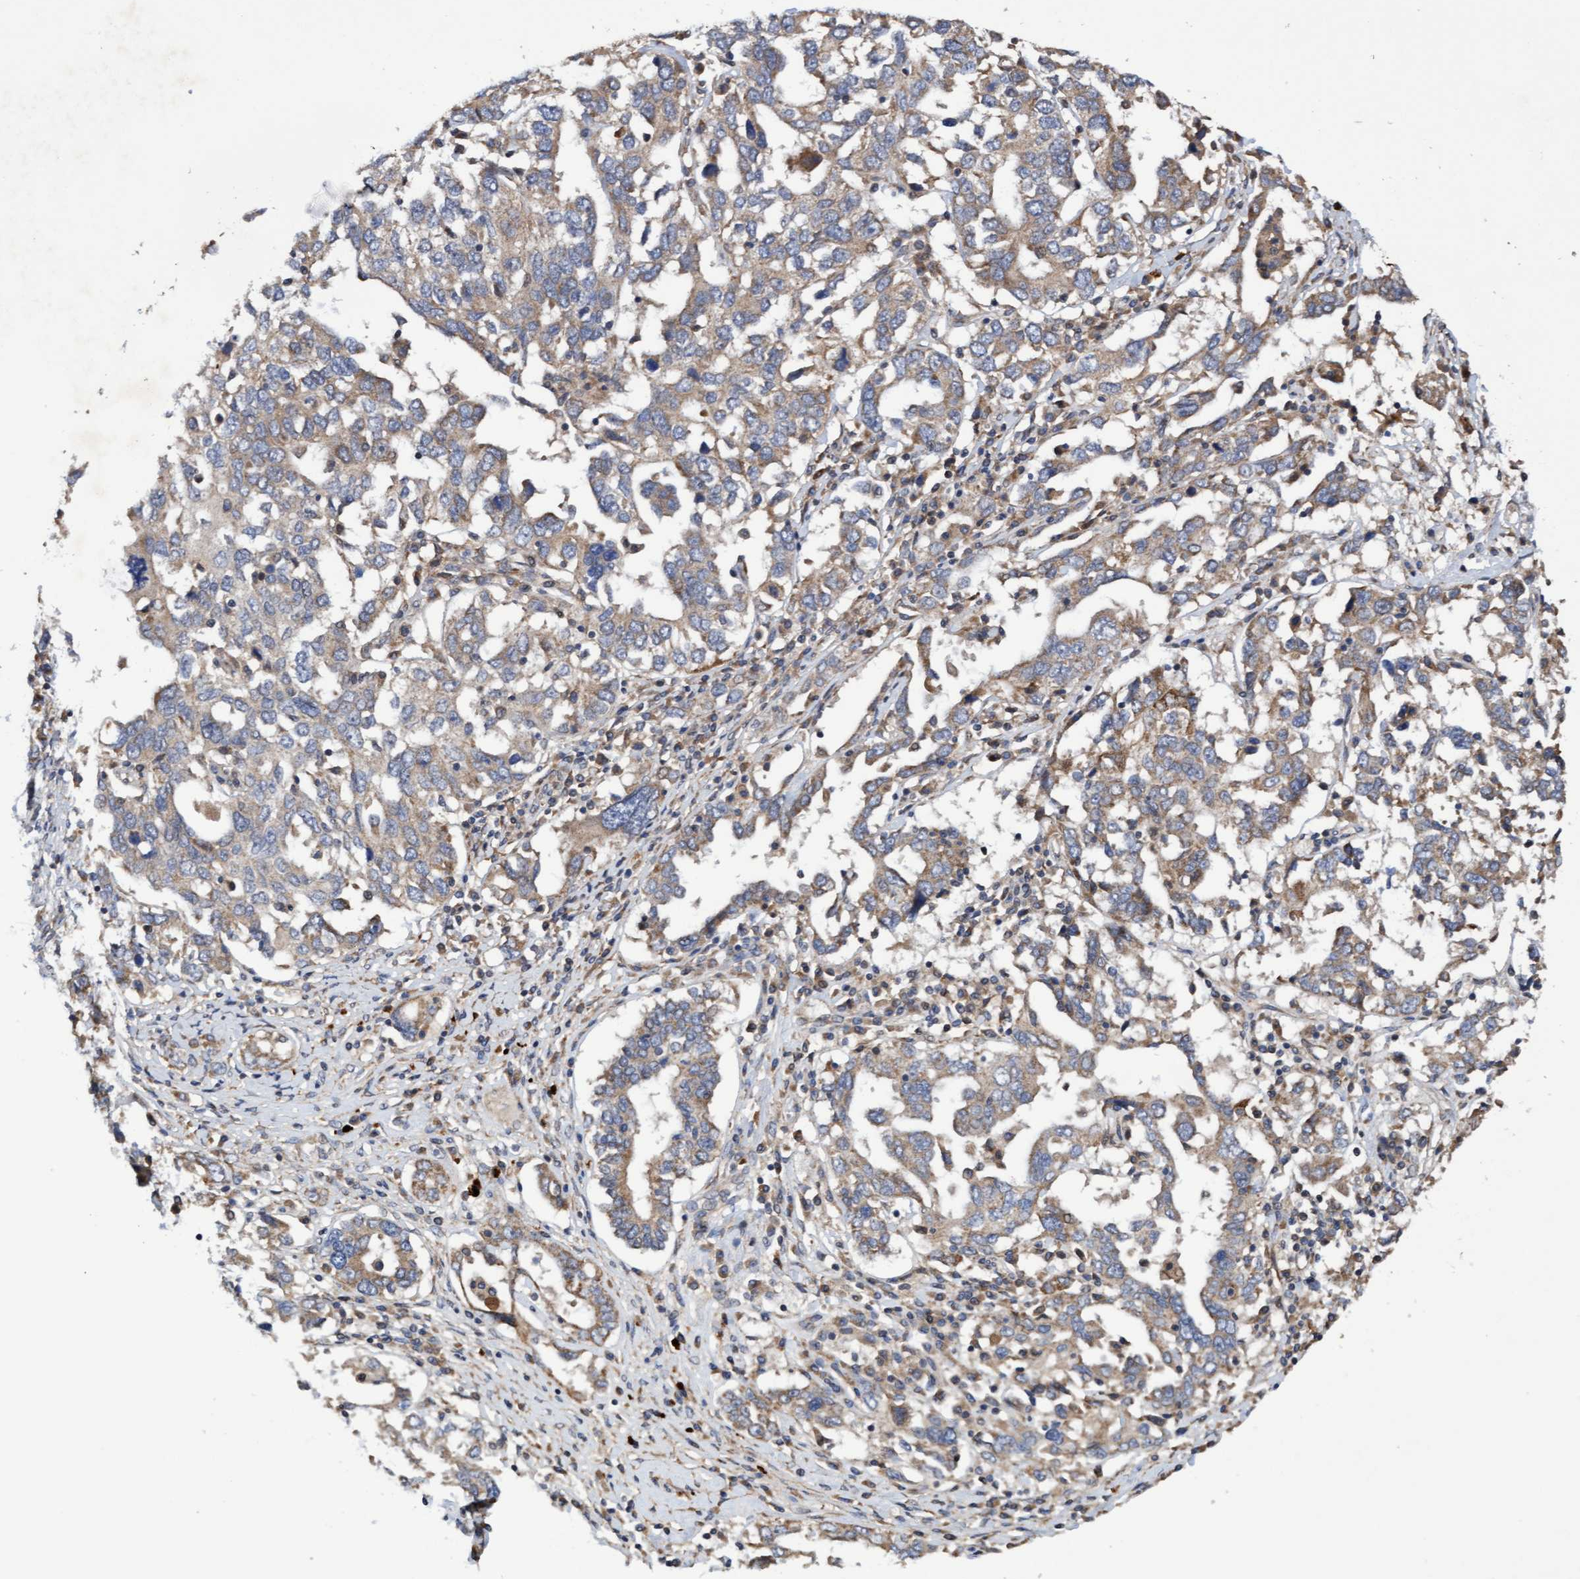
{"staining": {"intensity": "moderate", "quantity": ">75%", "location": "cytoplasmic/membranous"}, "tissue": "ovarian cancer", "cell_type": "Tumor cells", "image_type": "cancer", "snomed": [{"axis": "morphology", "description": "Carcinoma, endometroid"}, {"axis": "topography", "description": "Ovary"}], "caption": "This is a photomicrograph of IHC staining of endometroid carcinoma (ovarian), which shows moderate staining in the cytoplasmic/membranous of tumor cells.", "gene": "ELP5", "patient": {"sex": "female", "age": 62}}